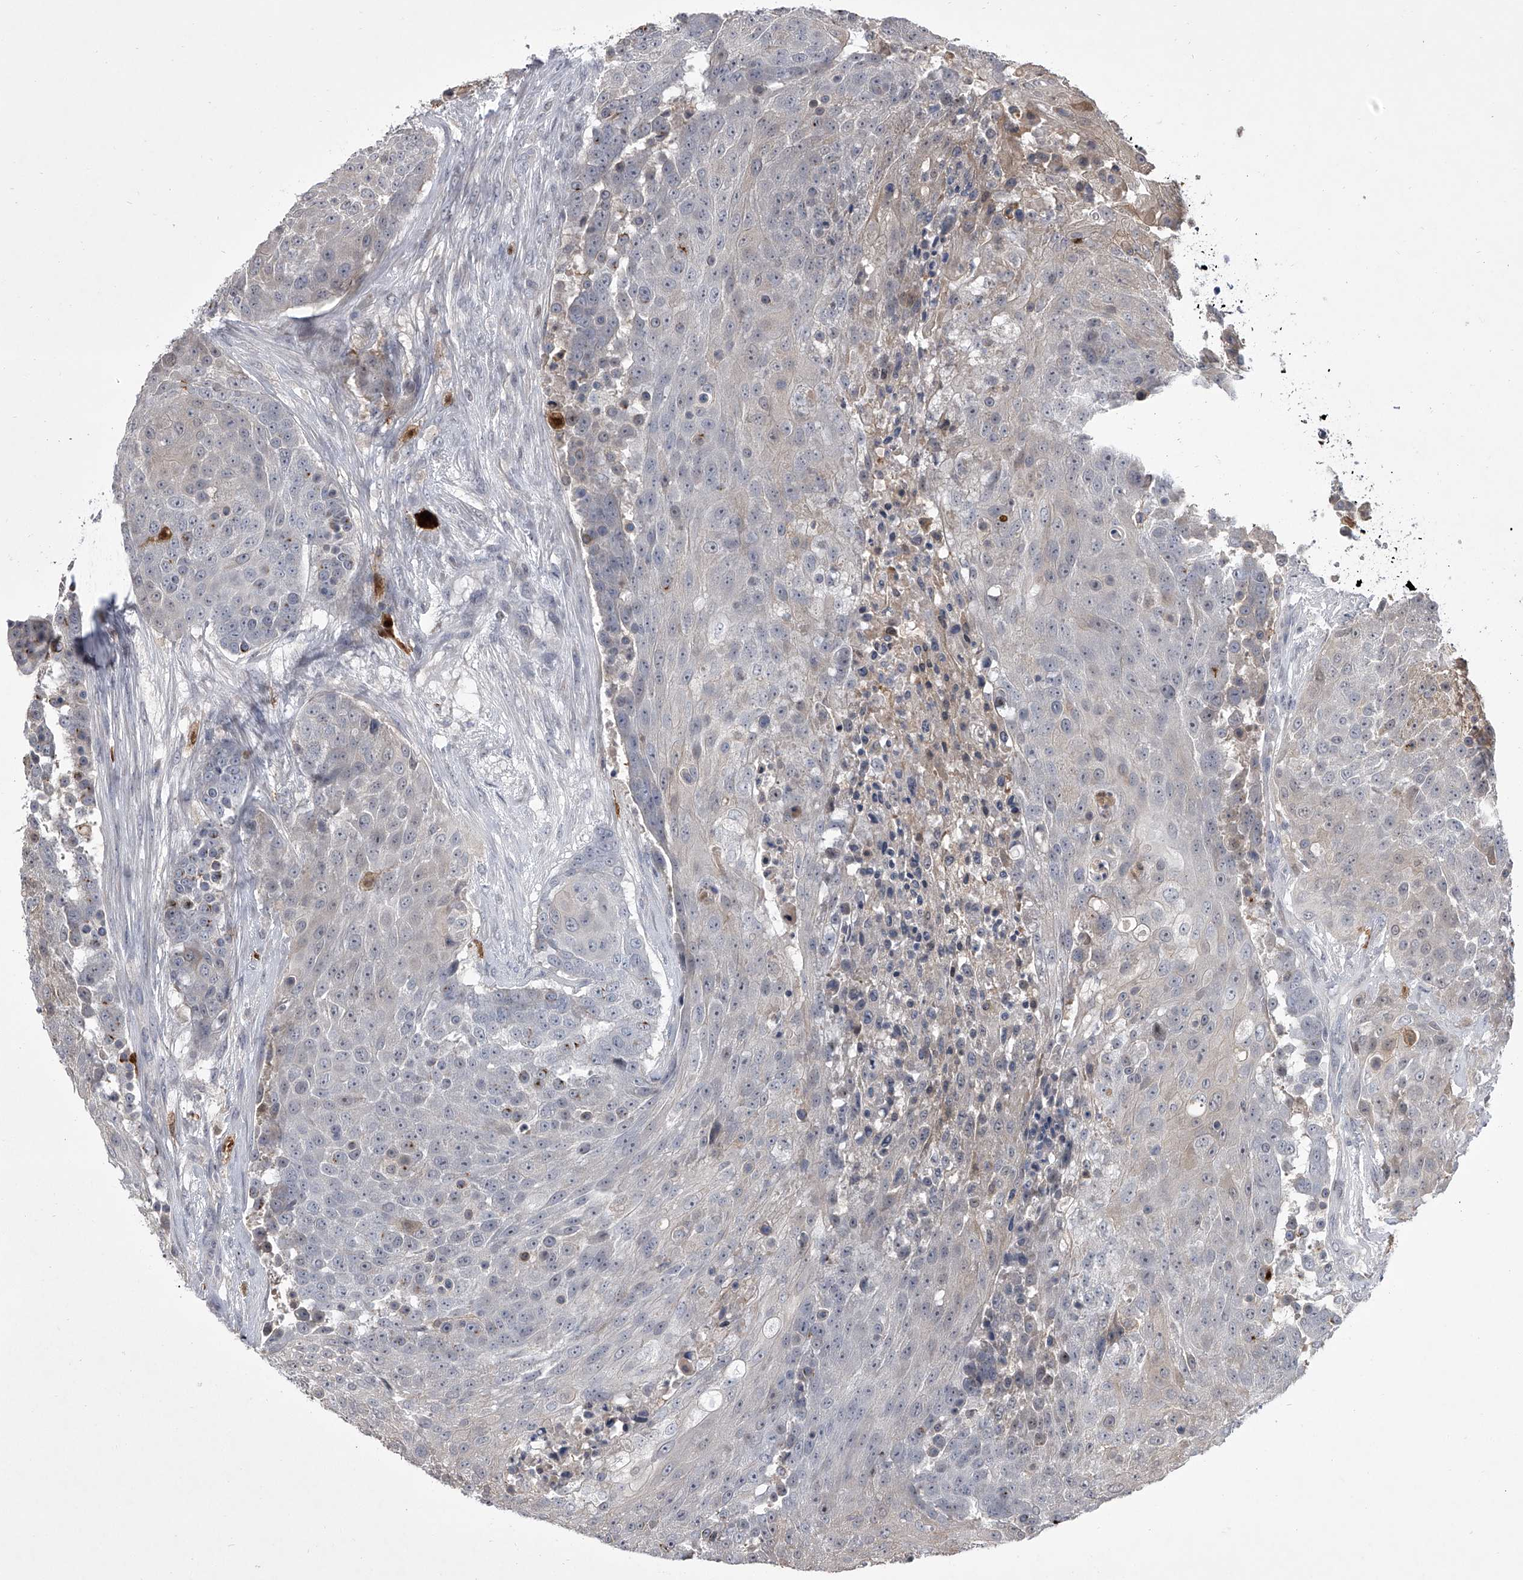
{"staining": {"intensity": "moderate", "quantity": "<25%", "location": "cytoplasmic/membranous"}, "tissue": "urothelial cancer", "cell_type": "Tumor cells", "image_type": "cancer", "snomed": [{"axis": "morphology", "description": "Urothelial carcinoma, High grade"}, {"axis": "topography", "description": "Urinary bladder"}], "caption": "This micrograph reveals urothelial carcinoma (high-grade) stained with IHC to label a protein in brown. The cytoplasmic/membranous of tumor cells show moderate positivity for the protein. Nuclei are counter-stained blue.", "gene": "HEATR6", "patient": {"sex": "female", "age": 63}}